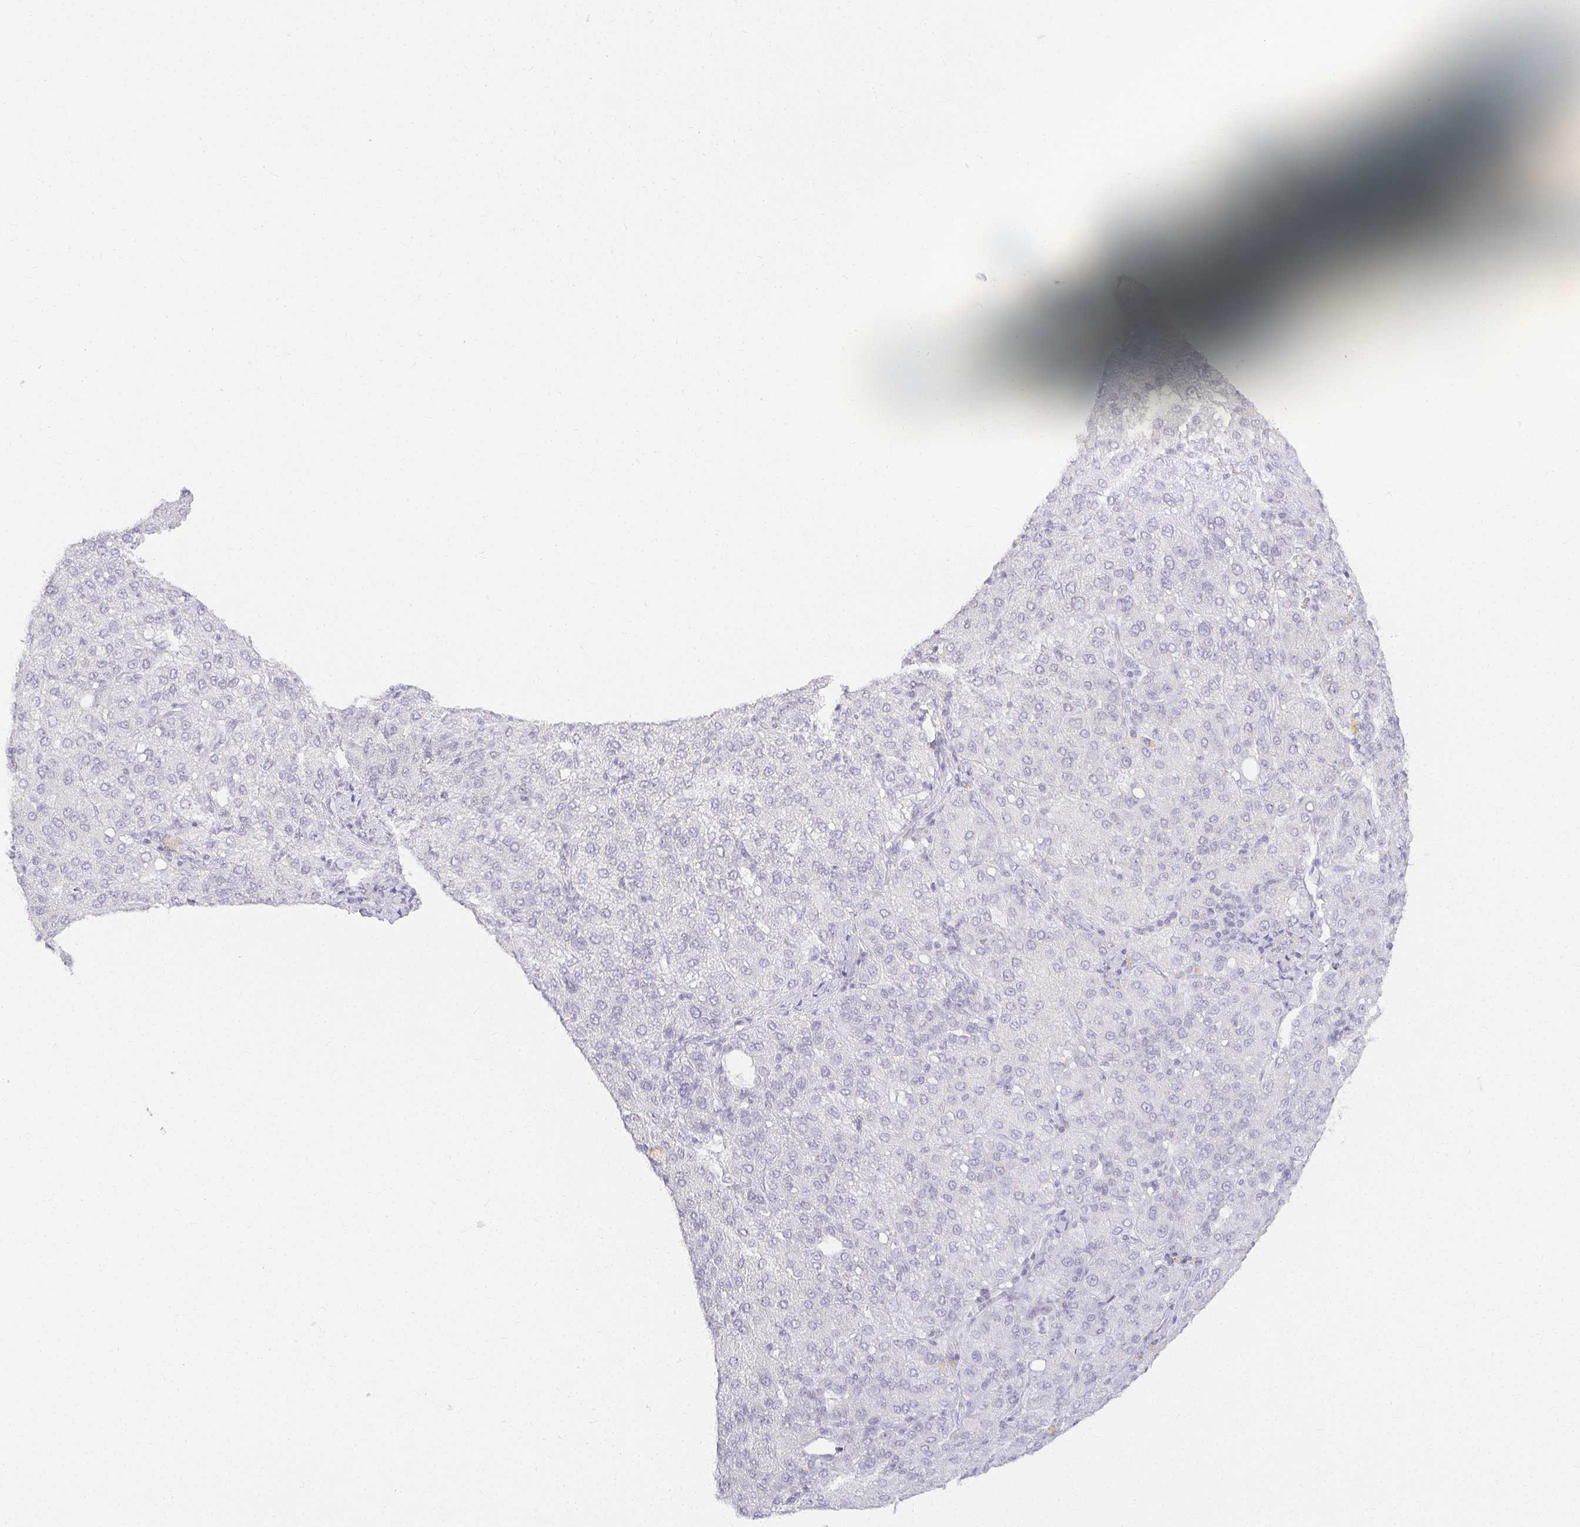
{"staining": {"intensity": "negative", "quantity": "none", "location": "none"}, "tissue": "liver cancer", "cell_type": "Tumor cells", "image_type": "cancer", "snomed": [{"axis": "morphology", "description": "Carcinoma, Hepatocellular, NOS"}, {"axis": "topography", "description": "Liver"}], "caption": "DAB (3,3'-diaminobenzidine) immunohistochemical staining of human liver hepatocellular carcinoma reveals no significant staining in tumor cells. (Brightfield microscopy of DAB (3,3'-diaminobenzidine) immunohistochemistry at high magnification).", "gene": "ACAN", "patient": {"sex": "male", "age": 65}}